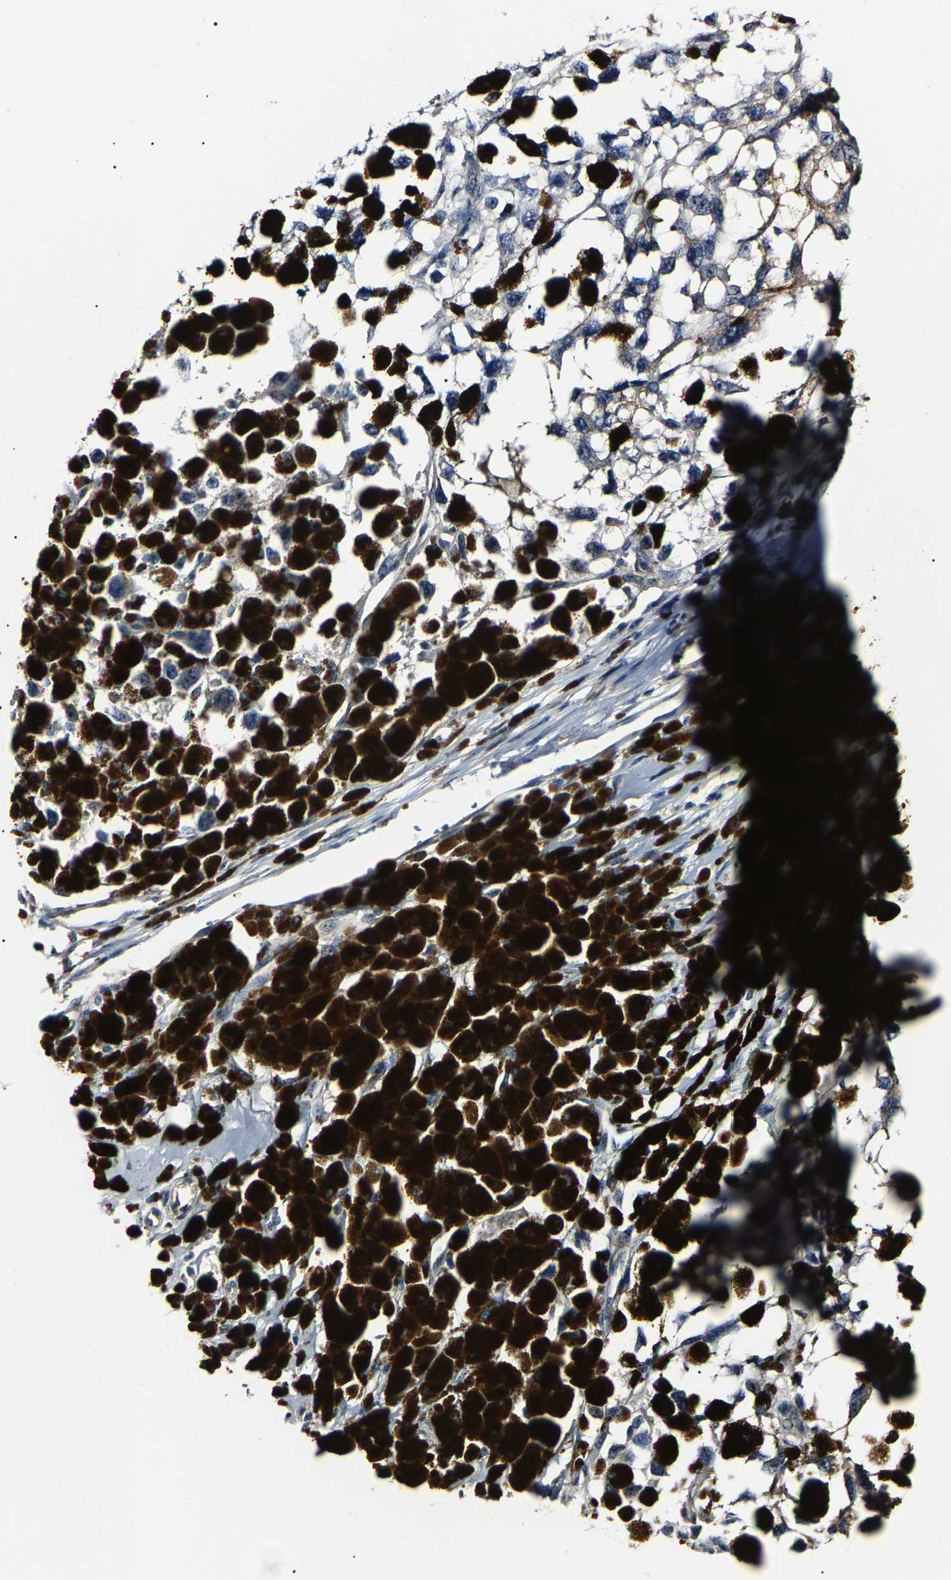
{"staining": {"intensity": "negative", "quantity": "none", "location": "none"}, "tissue": "melanoma", "cell_type": "Tumor cells", "image_type": "cancer", "snomed": [{"axis": "morphology", "description": "Malignant melanoma, Metastatic site"}, {"axis": "topography", "description": "Lymph node"}], "caption": "Immunohistochemistry image of malignant melanoma (metastatic site) stained for a protein (brown), which exhibits no positivity in tumor cells. (DAB (3,3'-diaminobenzidine) IHC visualized using brightfield microscopy, high magnification).", "gene": "KLHL42", "patient": {"sex": "male", "age": 59}}